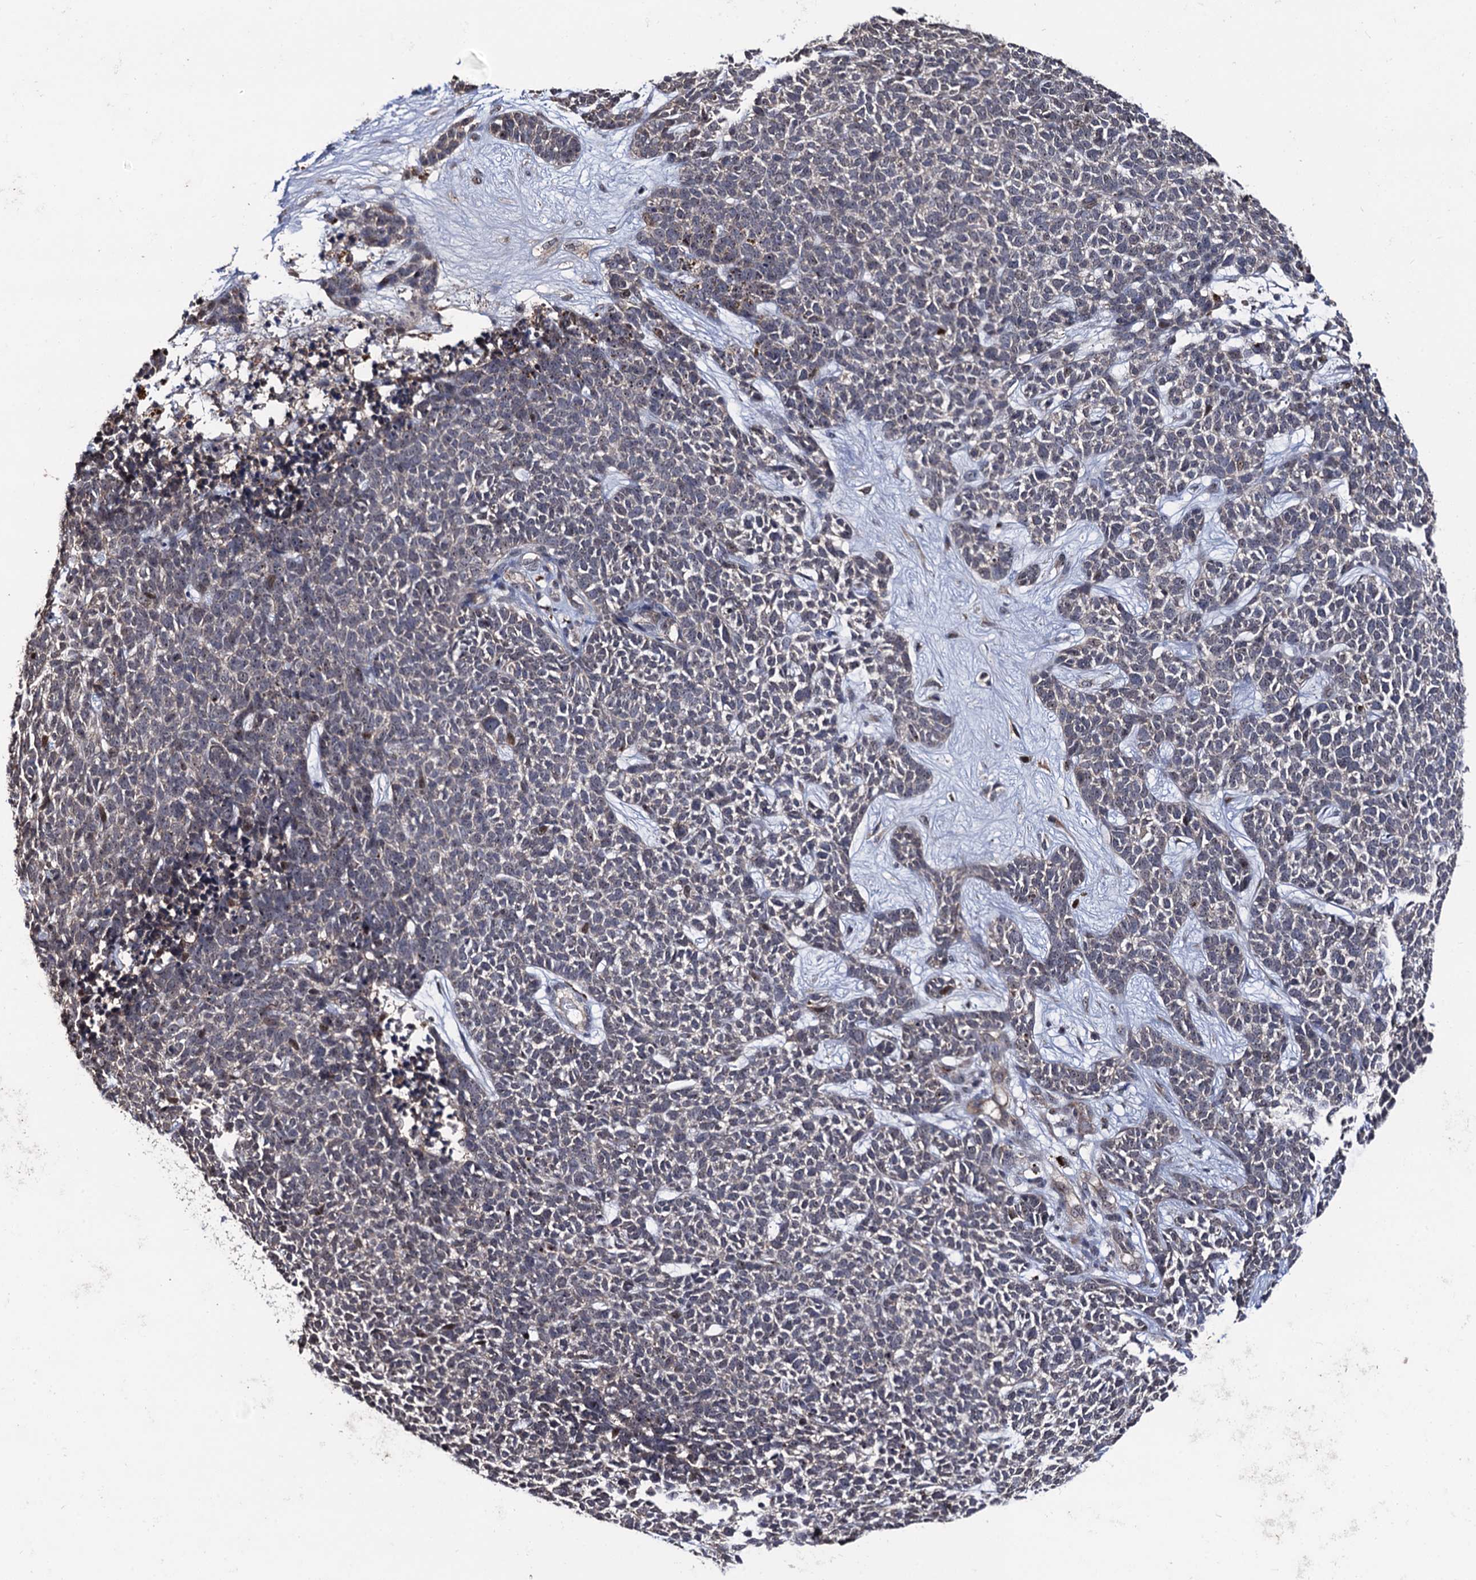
{"staining": {"intensity": "weak", "quantity": "<25%", "location": "nuclear"}, "tissue": "skin cancer", "cell_type": "Tumor cells", "image_type": "cancer", "snomed": [{"axis": "morphology", "description": "Basal cell carcinoma"}, {"axis": "topography", "description": "Skin"}], "caption": "High magnification brightfield microscopy of skin basal cell carcinoma stained with DAB (brown) and counterstained with hematoxylin (blue): tumor cells show no significant staining.", "gene": "LRRC63", "patient": {"sex": "female", "age": 84}}